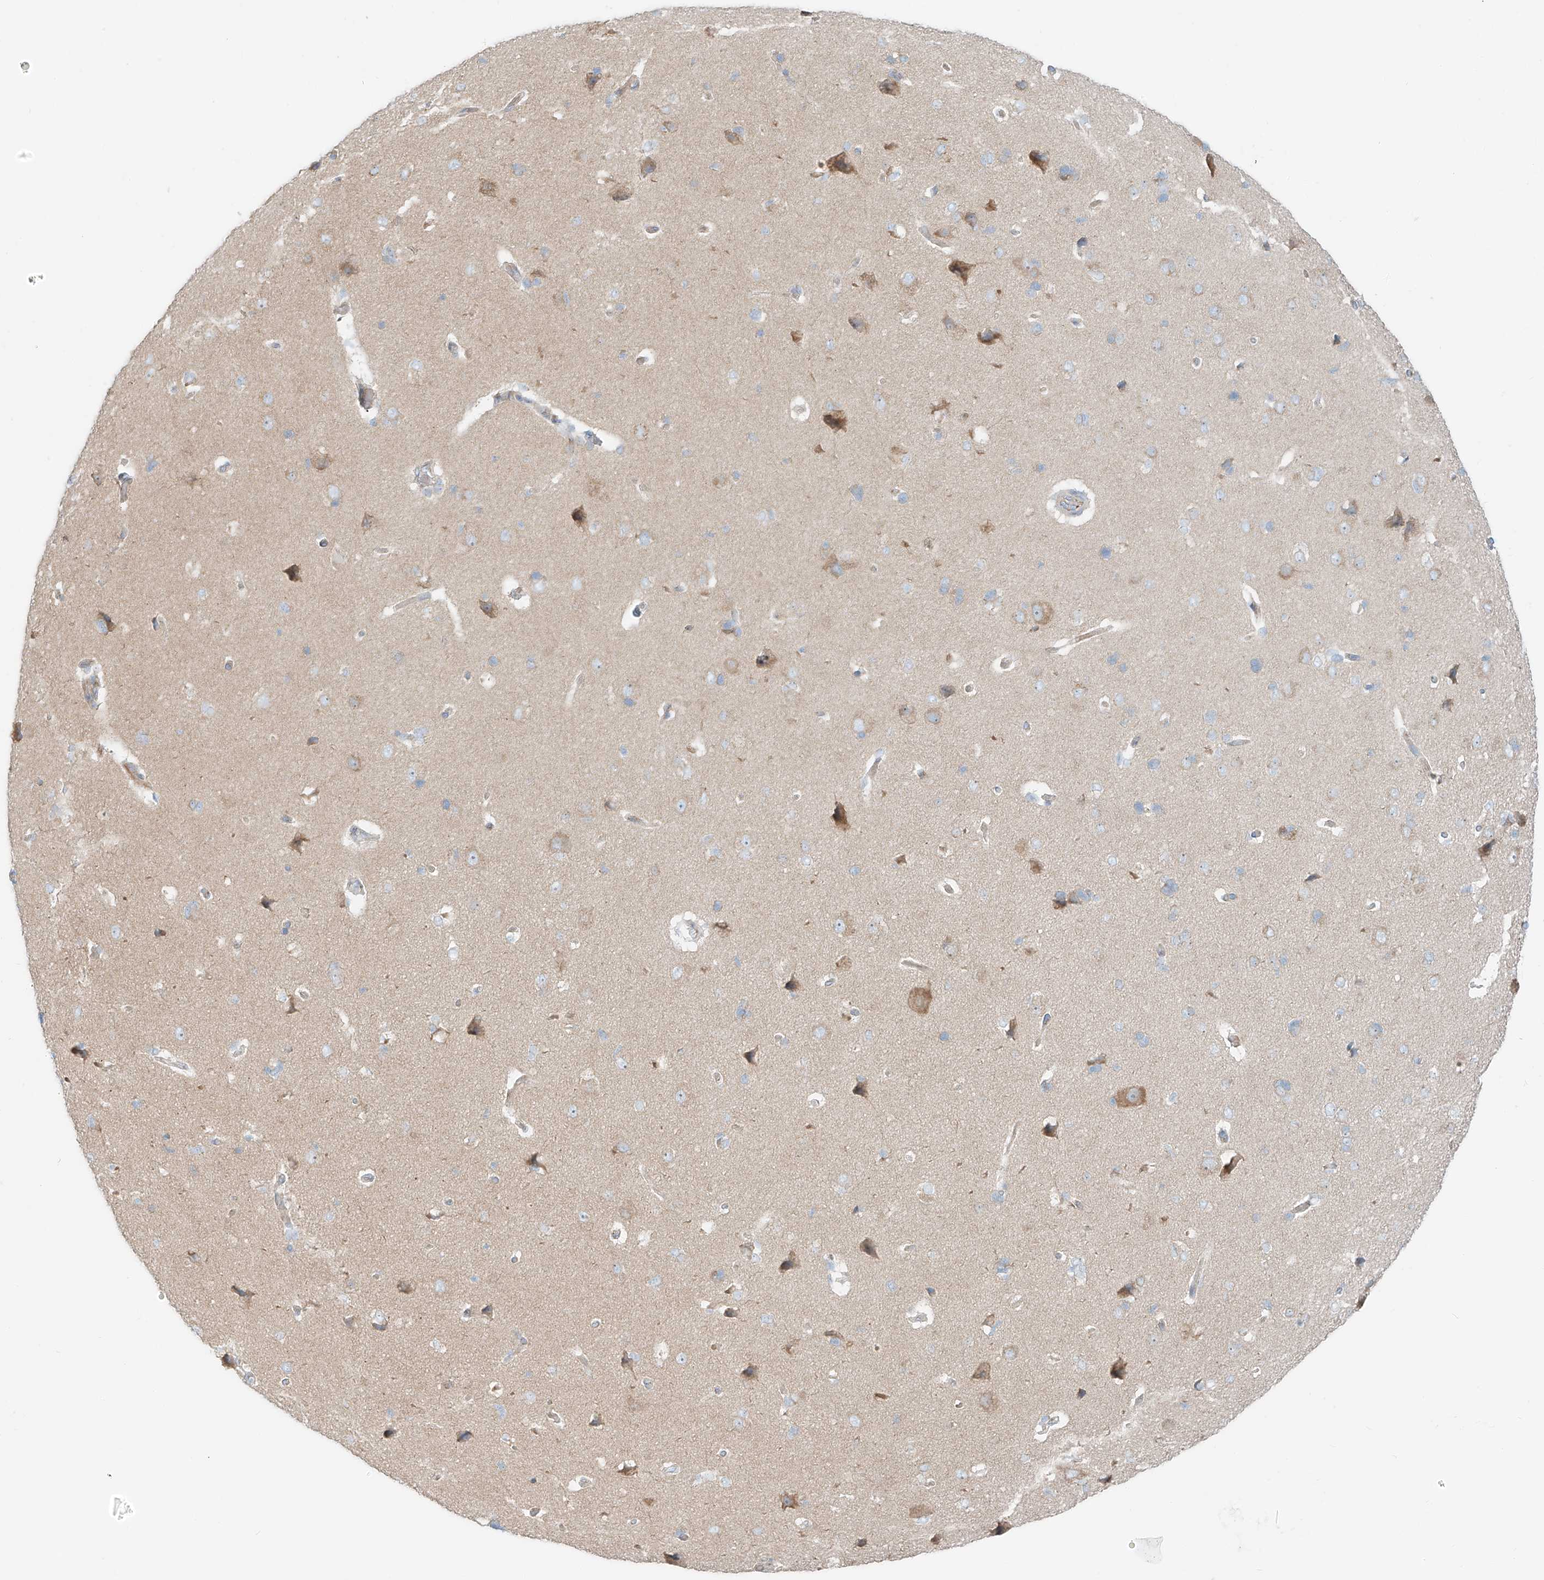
{"staining": {"intensity": "negative", "quantity": "none", "location": "none"}, "tissue": "cerebral cortex", "cell_type": "Endothelial cells", "image_type": "normal", "snomed": [{"axis": "morphology", "description": "Normal tissue, NOS"}, {"axis": "topography", "description": "Cerebral cortex"}], "caption": "Immunohistochemistry (IHC) image of unremarkable human cerebral cortex stained for a protein (brown), which reveals no positivity in endothelial cells.", "gene": "EIPR1", "patient": {"sex": "male", "age": 62}}